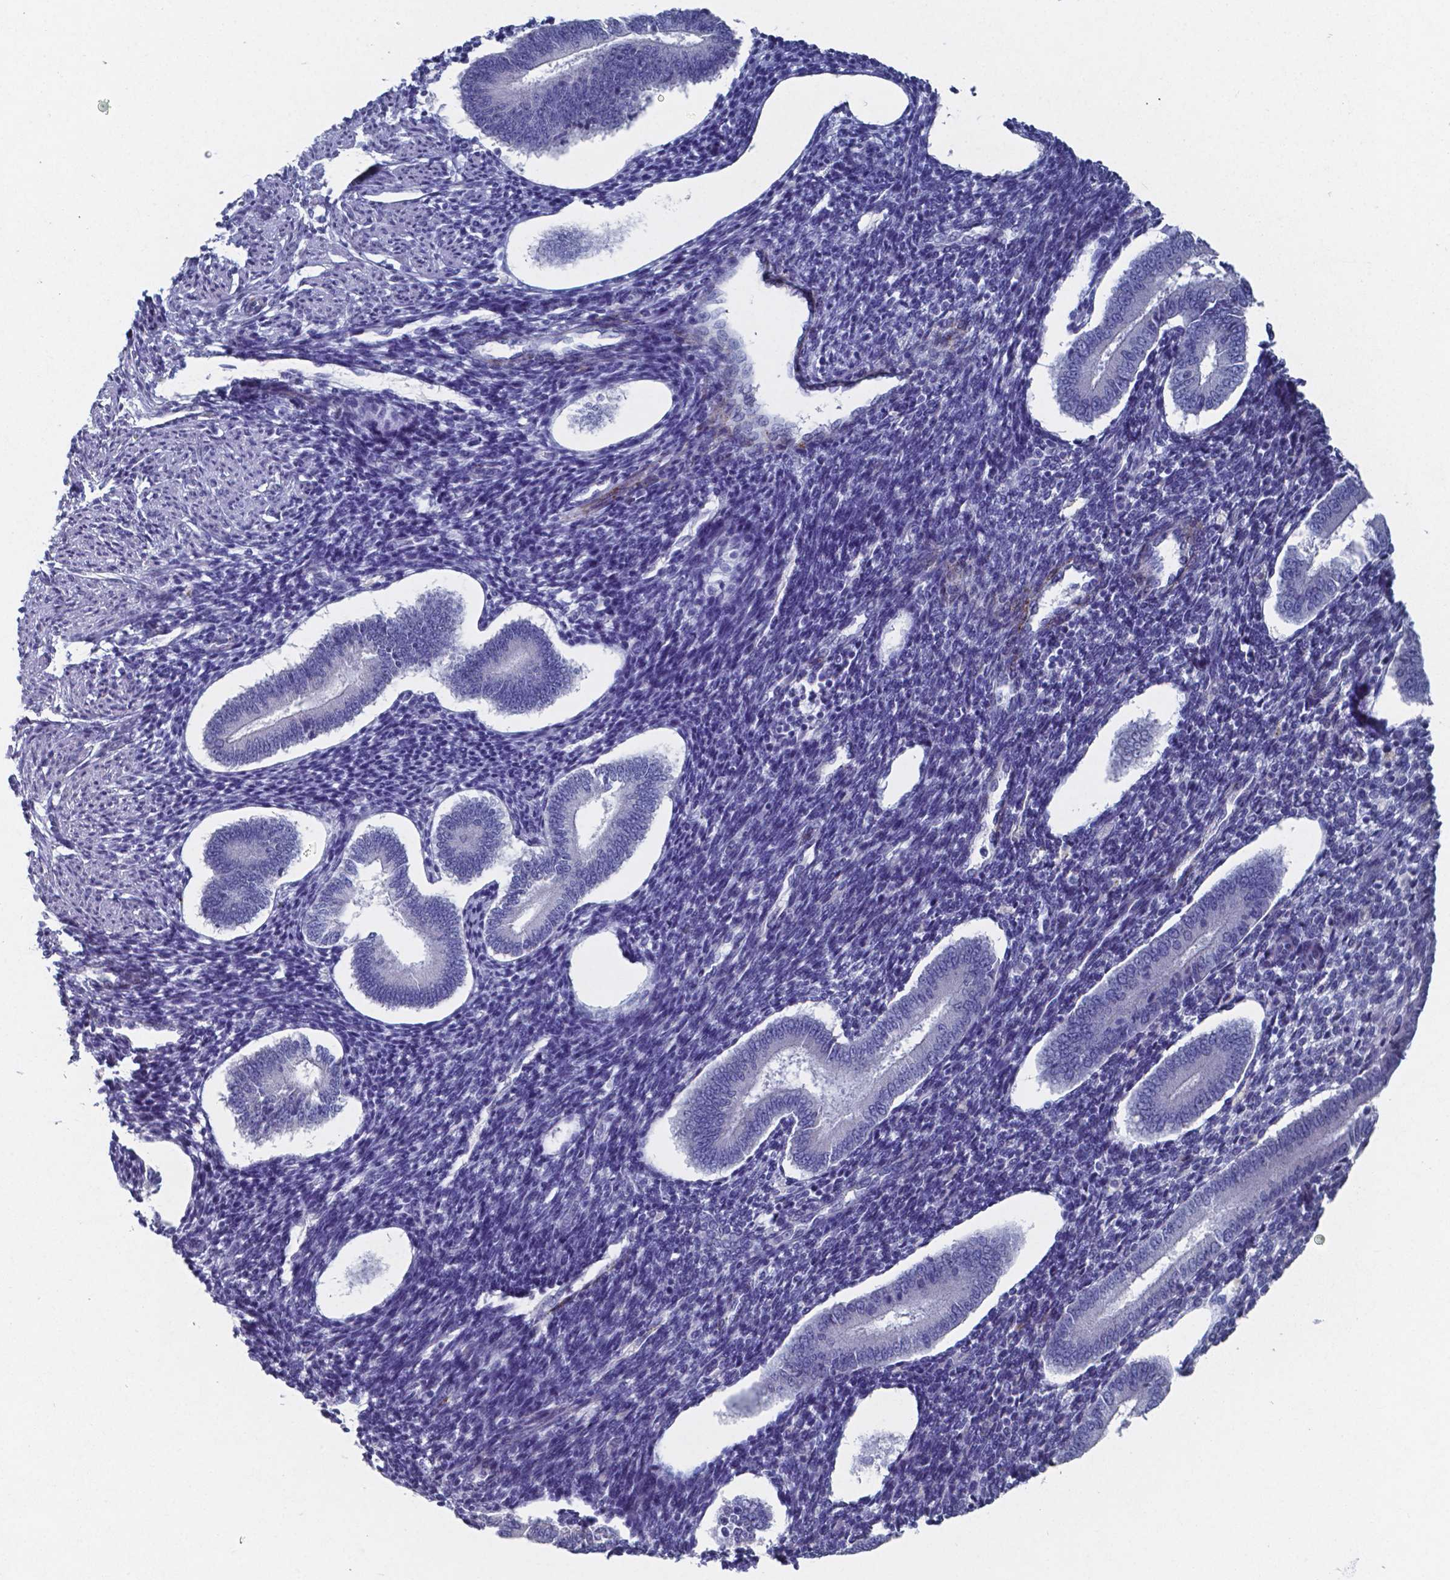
{"staining": {"intensity": "negative", "quantity": "none", "location": "none"}, "tissue": "endometrium", "cell_type": "Cells in endometrial stroma", "image_type": "normal", "snomed": [{"axis": "morphology", "description": "Normal tissue, NOS"}, {"axis": "topography", "description": "Endometrium"}], "caption": "This is a image of immunohistochemistry (IHC) staining of unremarkable endometrium, which shows no positivity in cells in endometrial stroma.", "gene": "PLA2R1", "patient": {"sex": "female", "age": 40}}